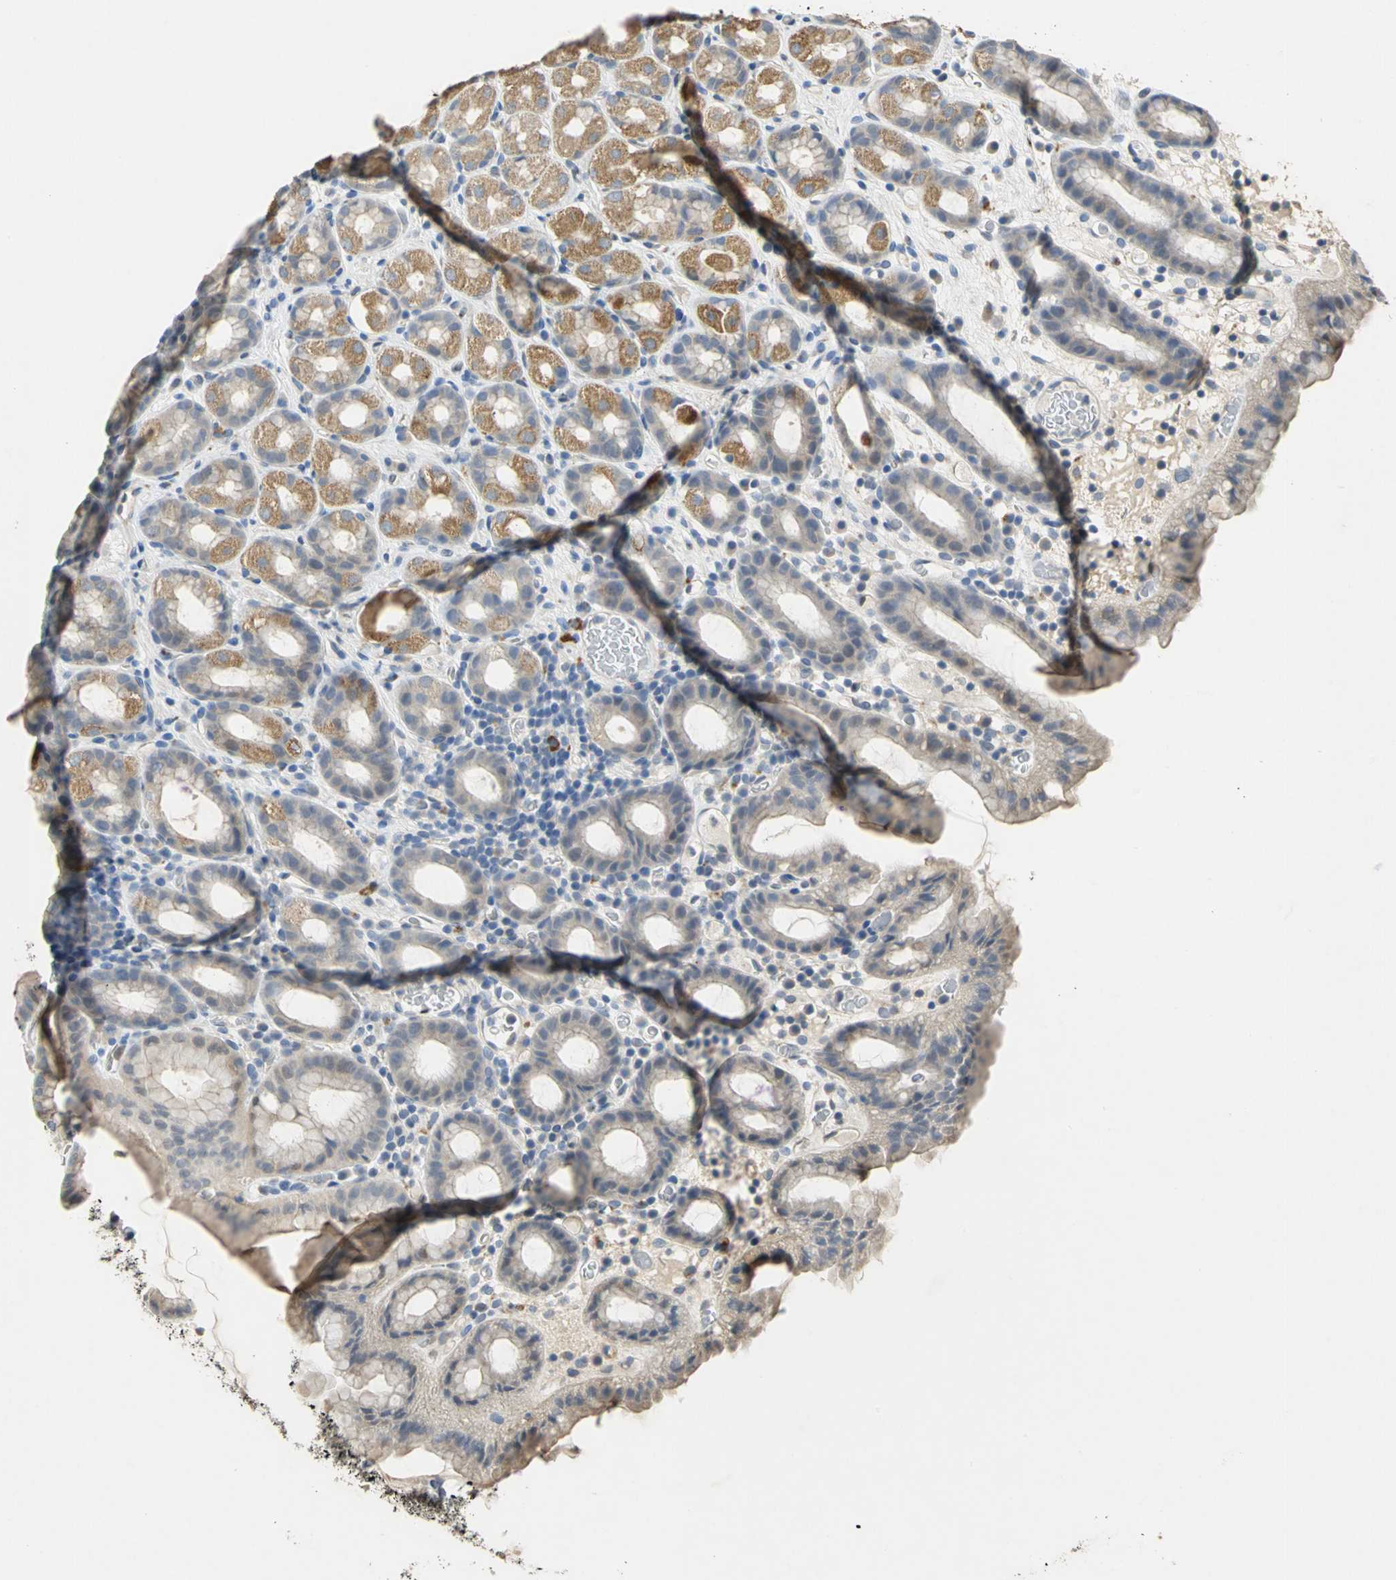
{"staining": {"intensity": "moderate", "quantity": "25%-75%", "location": "cytoplasmic/membranous"}, "tissue": "stomach", "cell_type": "Glandular cells", "image_type": "normal", "snomed": [{"axis": "morphology", "description": "Normal tissue, NOS"}, {"axis": "topography", "description": "Stomach, upper"}], "caption": "Immunohistochemical staining of benign human stomach reveals moderate cytoplasmic/membranous protein staining in approximately 25%-75% of glandular cells. (IHC, brightfield microscopy, high magnification).", "gene": "IL17RB", "patient": {"sex": "male", "age": 68}}